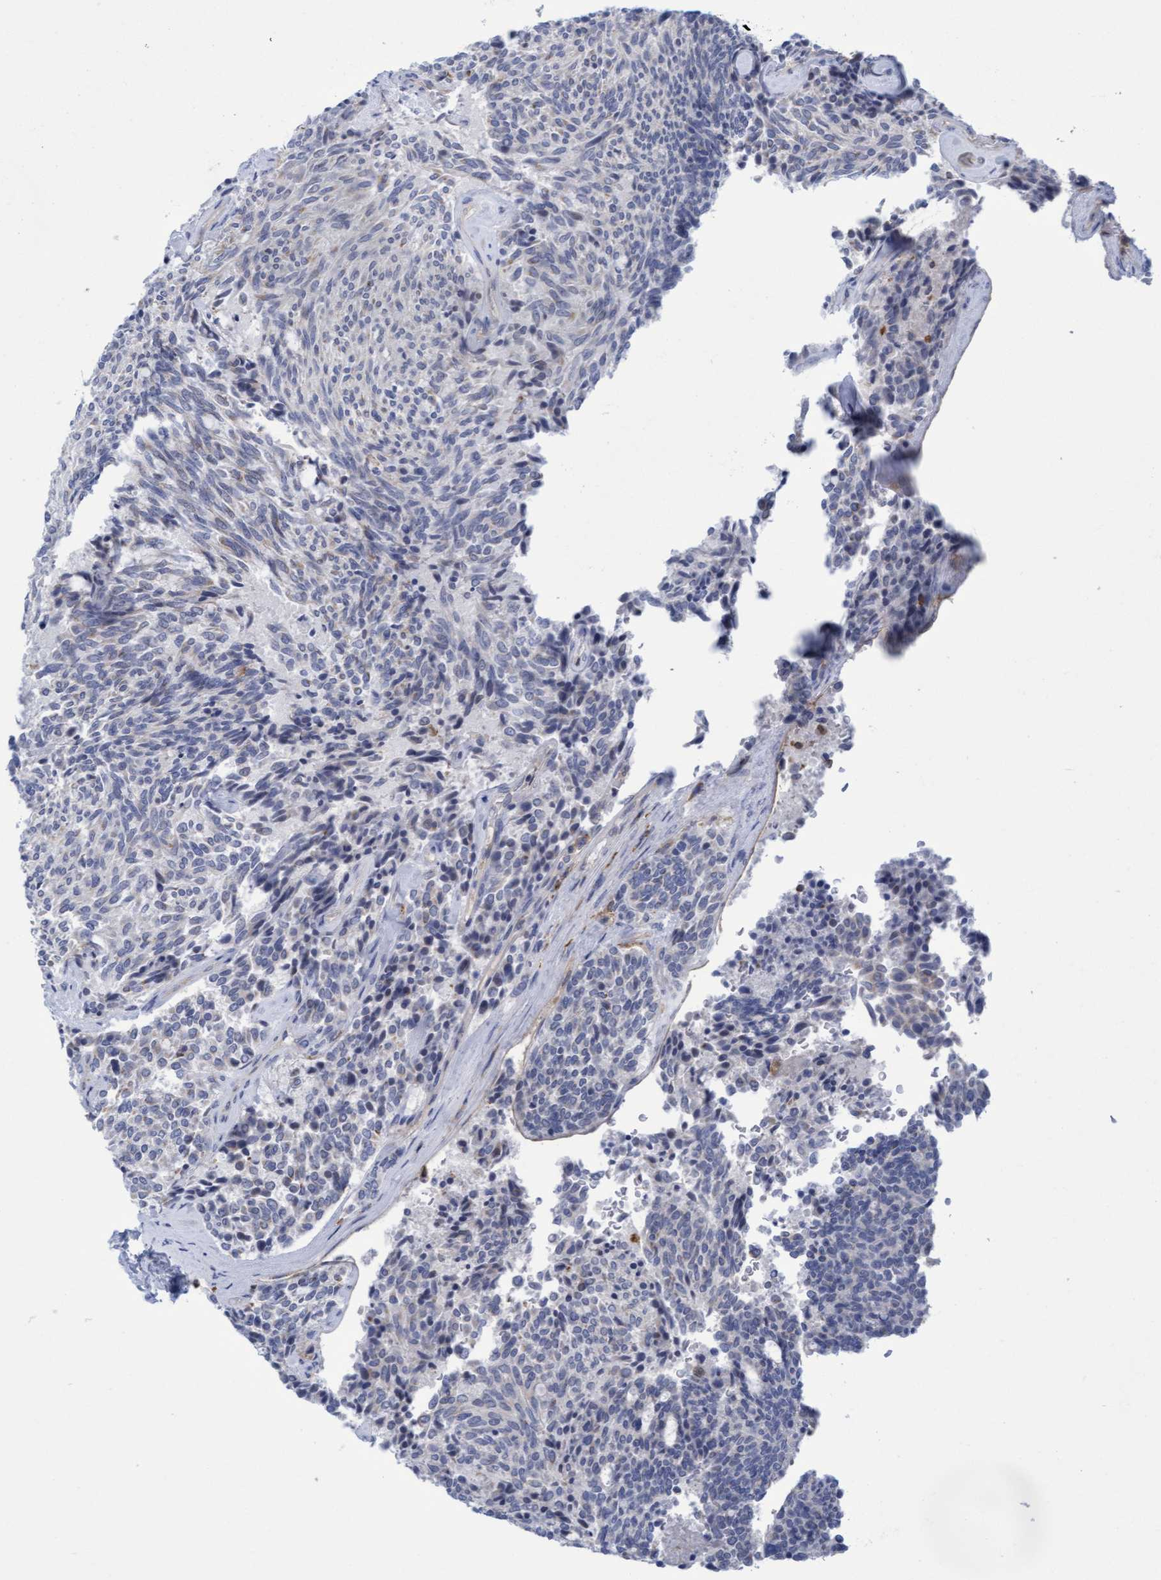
{"staining": {"intensity": "negative", "quantity": "none", "location": "none"}, "tissue": "carcinoid", "cell_type": "Tumor cells", "image_type": "cancer", "snomed": [{"axis": "morphology", "description": "Carcinoid, malignant, NOS"}, {"axis": "topography", "description": "Pancreas"}], "caption": "An image of human carcinoid is negative for staining in tumor cells. (IHC, brightfield microscopy, high magnification).", "gene": "FNBP1", "patient": {"sex": "female", "age": 54}}